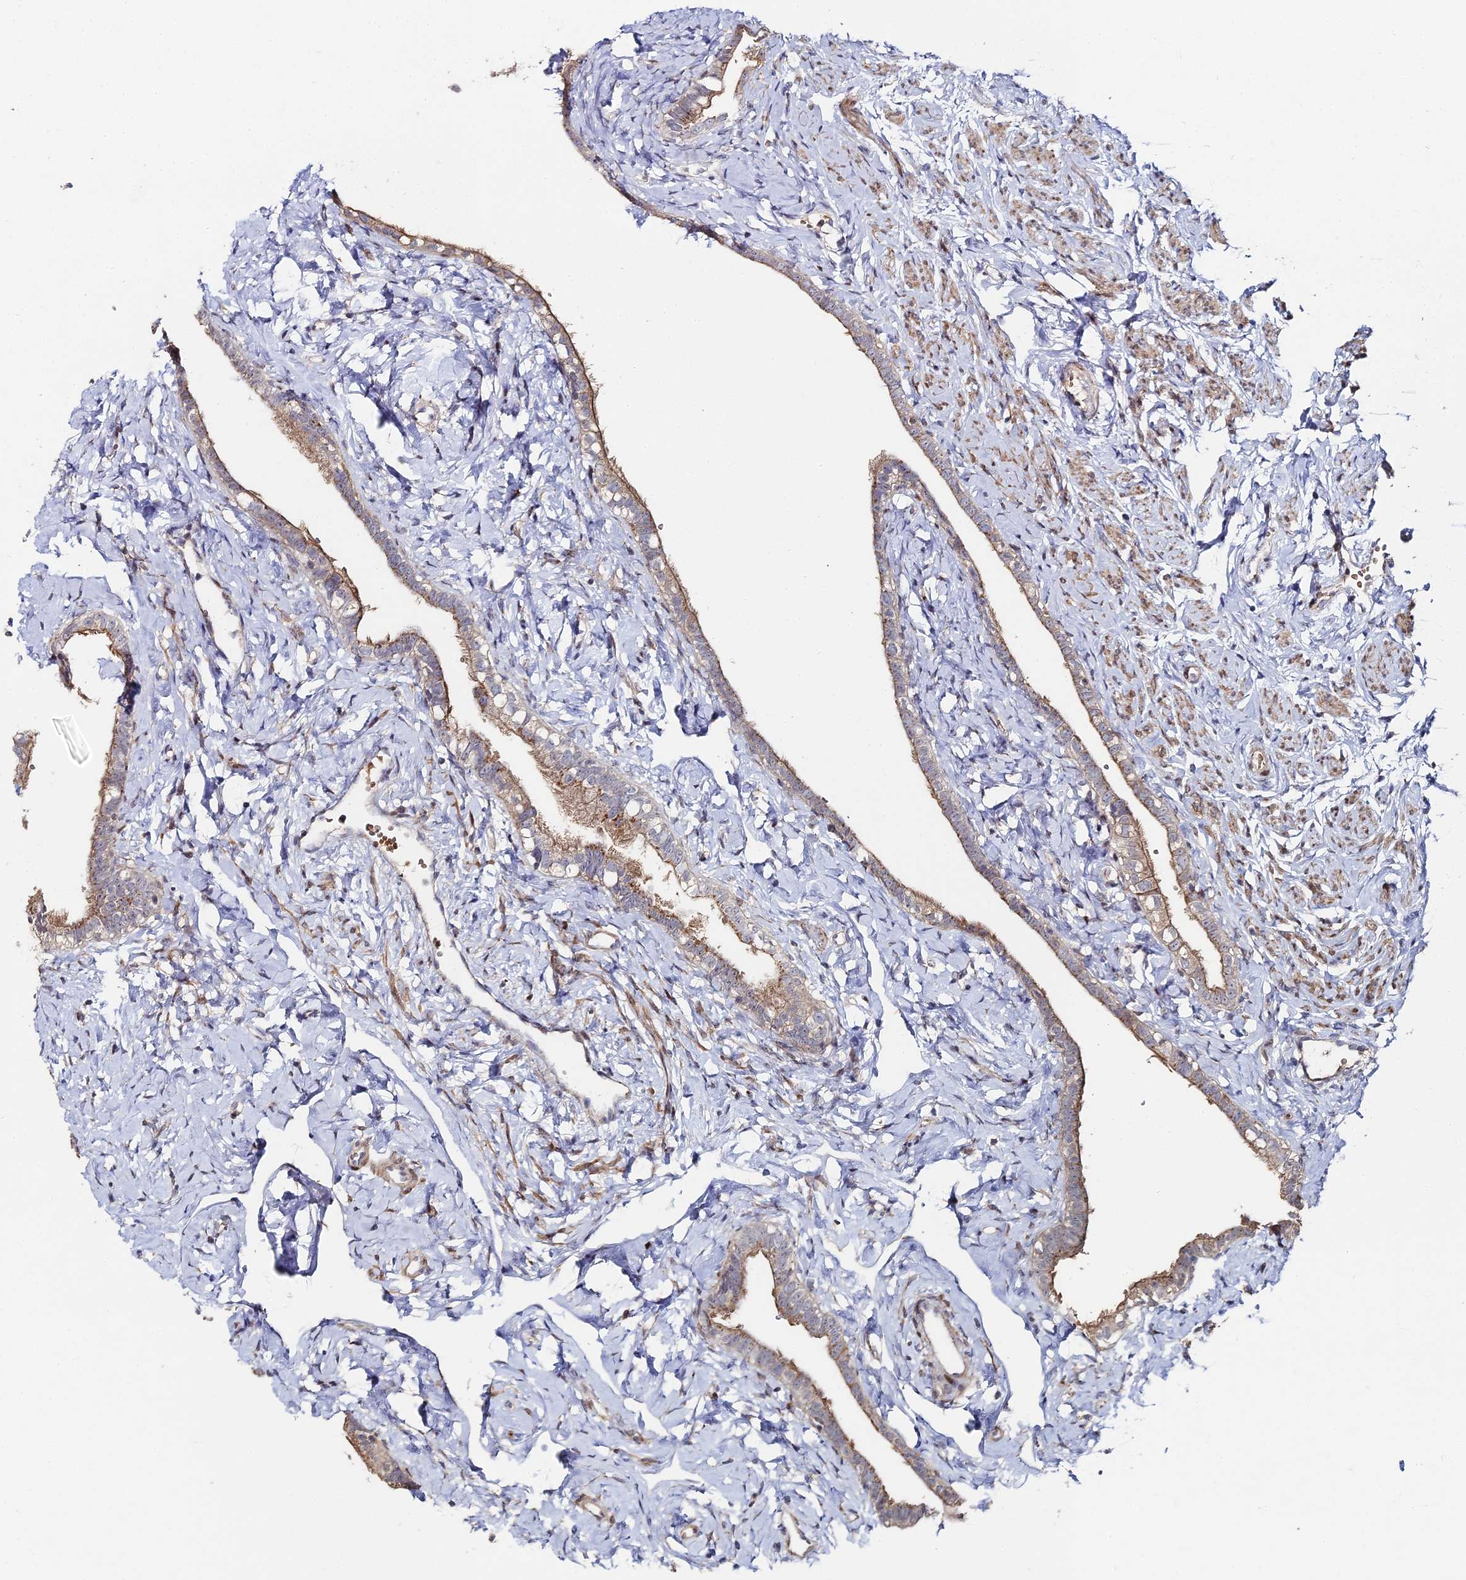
{"staining": {"intensity": "moderate", "quantity": ">75%", "location": "cytoplasmic/membranous"}, "tissue": "fallopian tube", "cell_type": "Glandular cells", "image_type": "normal", "snomed": [{"axis": "morphology", "description": "Normal tissue, NOS"}, {"axis": "topography", "description": "Fallopian tube"}], "caption": "IHC photomicrograph of unremarkable fallopian tube stained for a protein (brown), which shows medium levels of moderate cytoplasmic/membranous positivity in approximately >75% of glandular cells.", "gene": "SGMS1", "patient": {"sex": "female", "age": 66}}